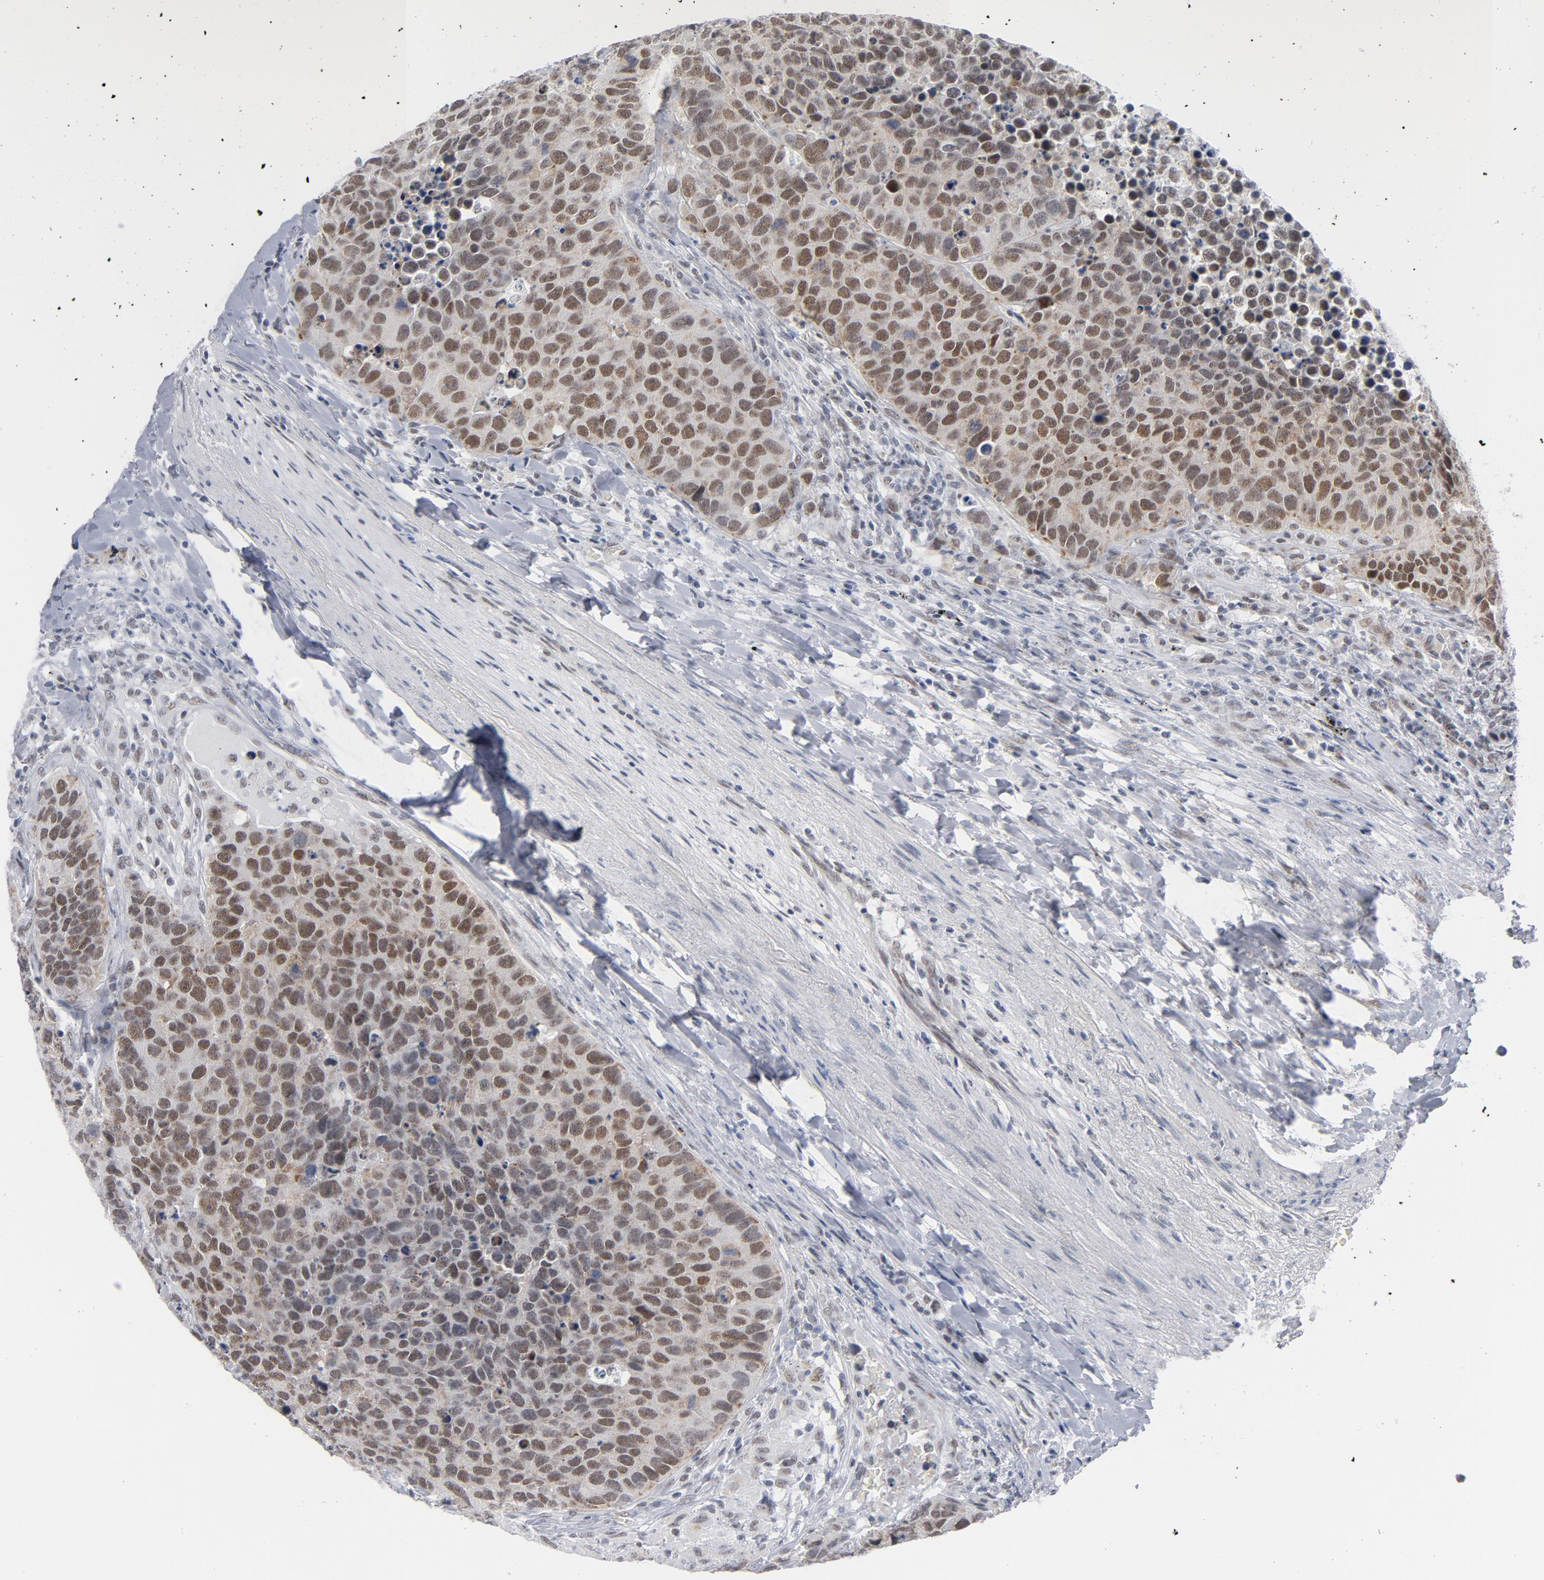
{"staining": {"intensity": "moderate", "quantity": "25%-75%", "location": "nuclear"}, "tissue": "carcinoid", "cell_type": "Tumor cells", "image_type": "cancer", "snomed": [{"axis": "morphology", "description": "Carcinoid, malignant, NOS"}, {"axis": "topography", "description": "Lung"}], "caption": "DAB (3,3'-diaminobenzidine) immunohistochemical staining of human malignant carcinoid demonstrates moderate nuclear protein staining in about 25%-75% of tumor cells.", "gene": "BAP1", "patient": {"sex": "male", "age": 60}}